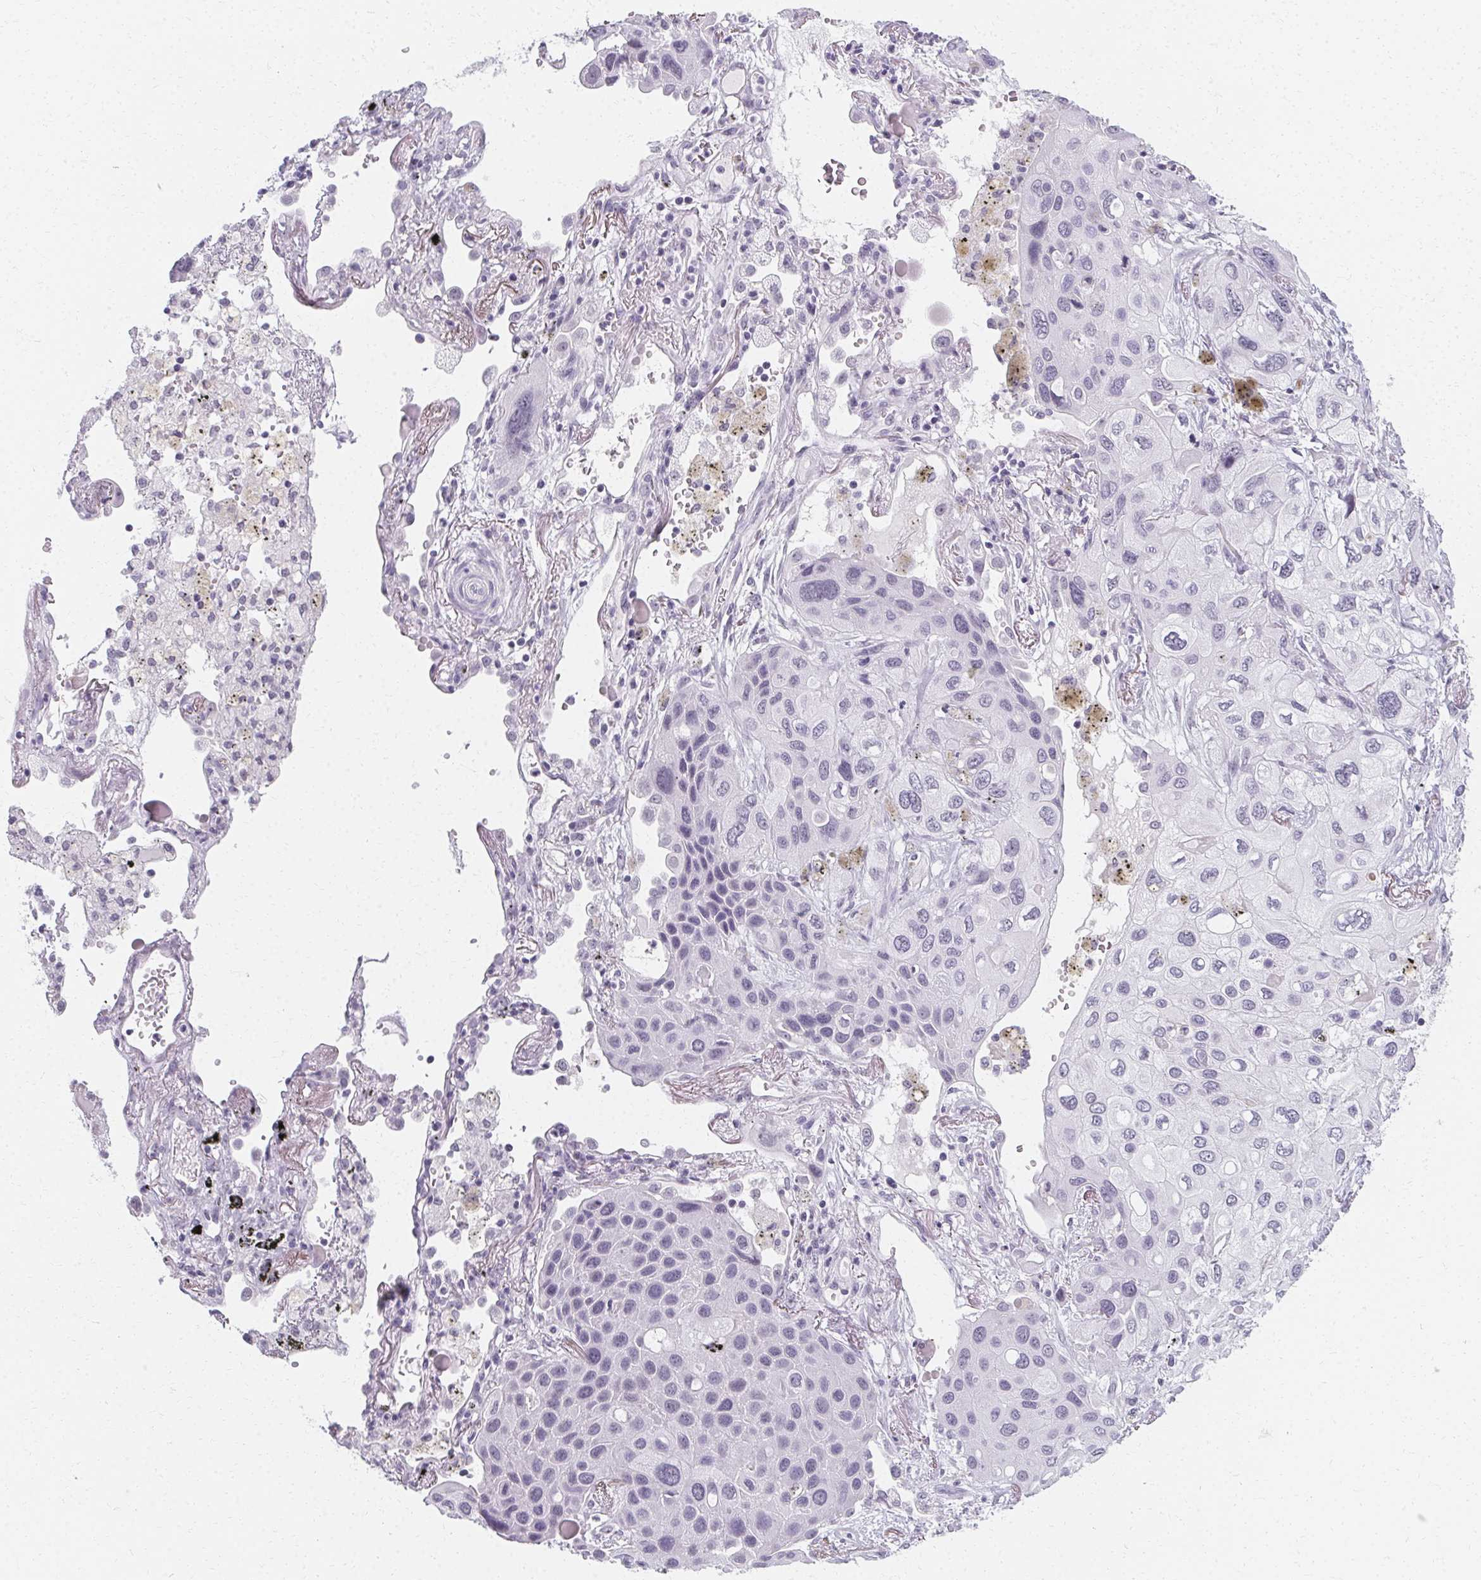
{"staining": {"intensity": "negative", "quantity": "none", "location": "none"}, "tissue": "lung cancer", "cell_type": "Tumor cells", "image_type": "cancer", "snomed": [{"axis": "morphology", "description": "Squamous cell carcinoma, NOS"}, {"axis": "morphology", "description": "Squamous cell carcinoma, metastatic, NOS"}, {"axis": "topography", "description": "Lung"}], "caption": "High magnification brightfield microscopy of squamous cell carcinoma (lung) stained with DAB (brown) and counterstained with hematoxylin (blue): tumor cells show no significant positivity.", "gene": "SYNPR", "patient": {"sex": "male", "age": 59}}